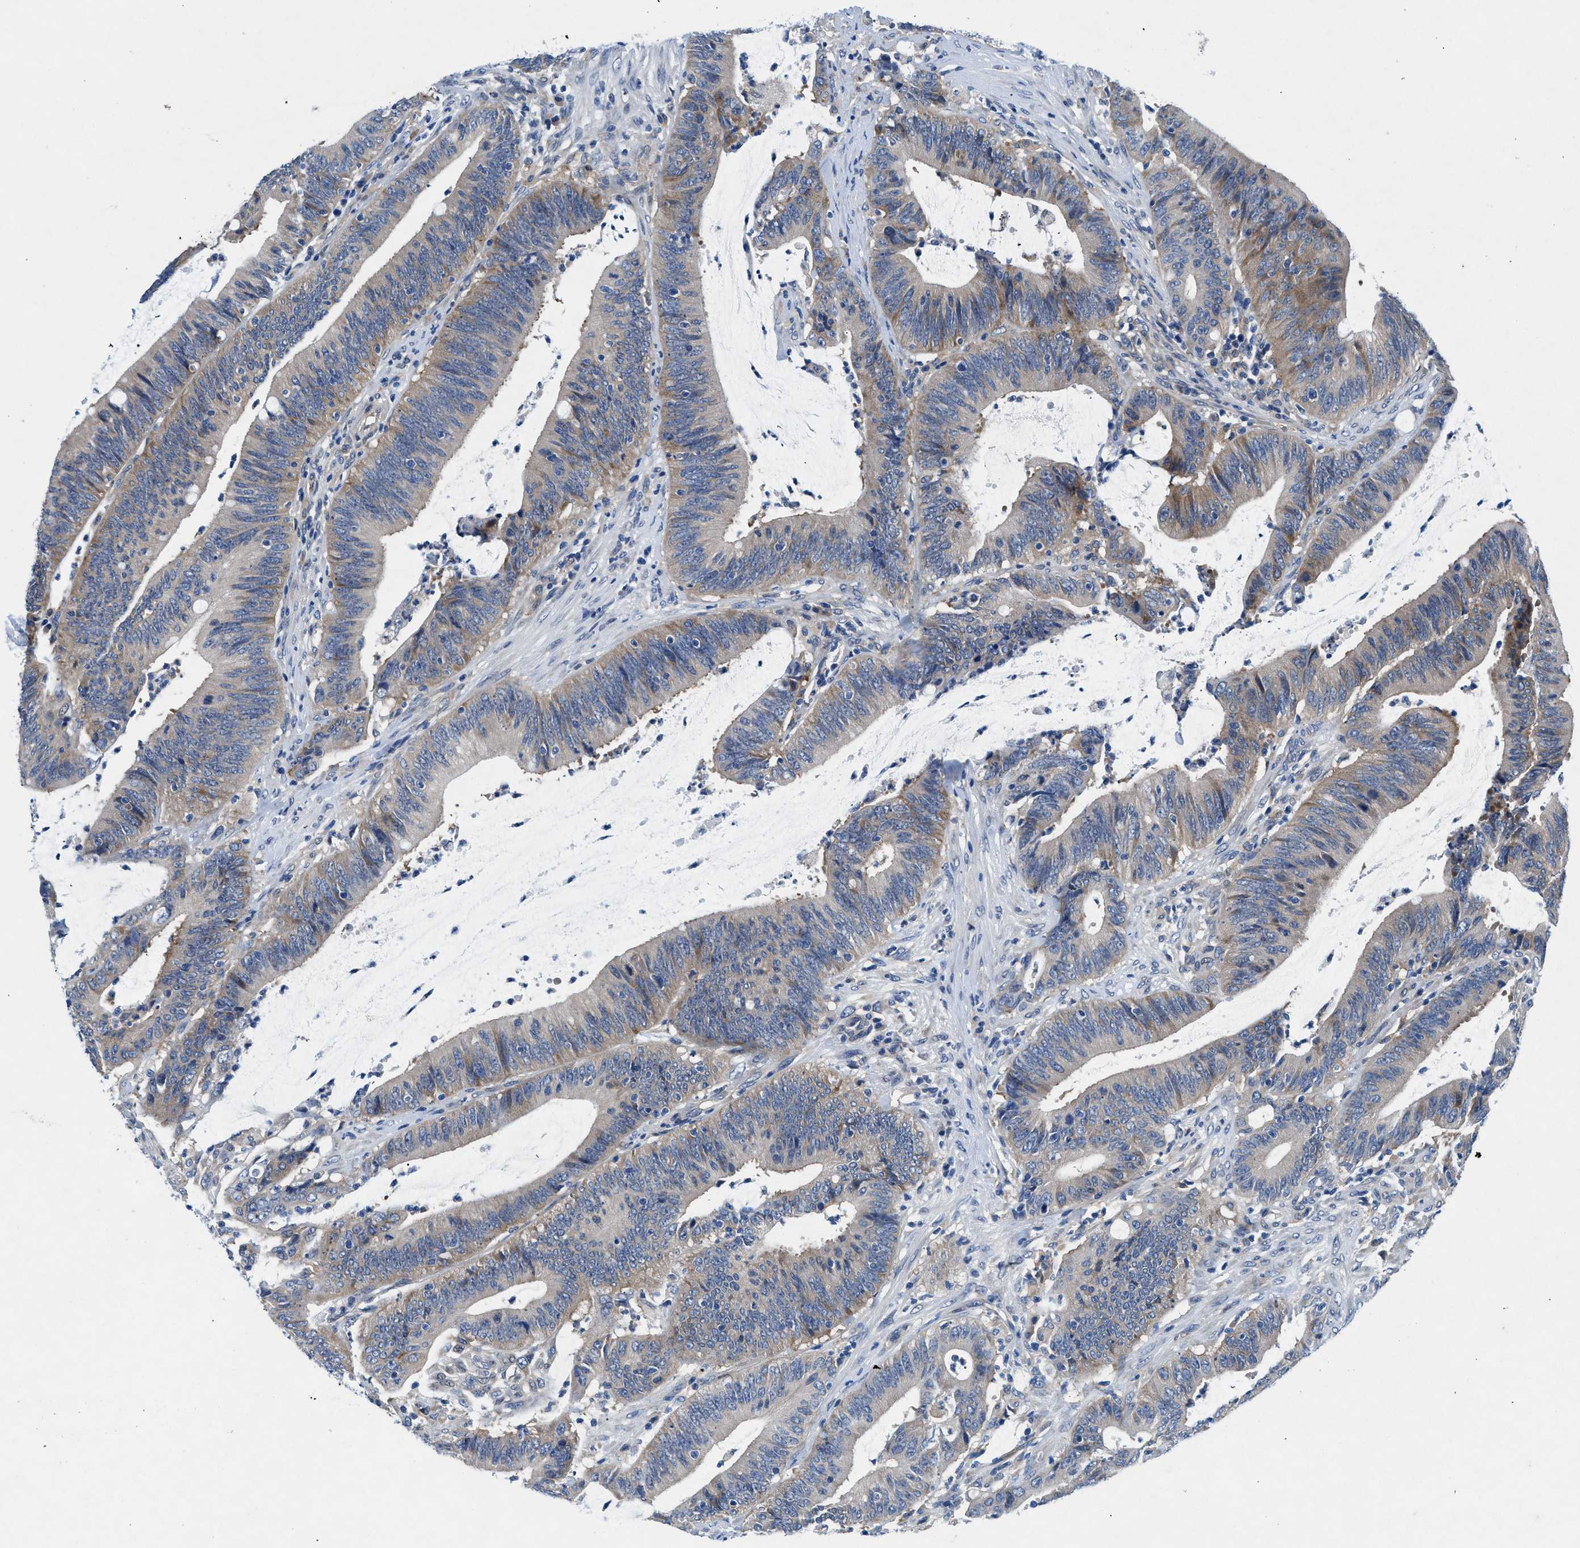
{"staining": {"intensity": "weak", "quantity": "<25%", "location": "cytoplasmic/membranous"}, "tissue": "colorectal cancer", "cell_type": "Tumor cells", "image_type": "cancer", "snomed": [{"axis": "morphology", "description": "Normal tissue, NOS"}, {"axis": "morphology", "description": "Adenocarcinoma, NOS"}, {"axis": "topography", "description": "Rectum"}], "caption": "Immunohistochemistry histopathology image of neoplastic tissue: human colorectal adenocarcinoma stained with DAB (3,3'-diaminobenzidine) shows no significant protein positivity in tumor cells.", "gene": "COPS2", "patient": {"sex": "female", "age": 66}}